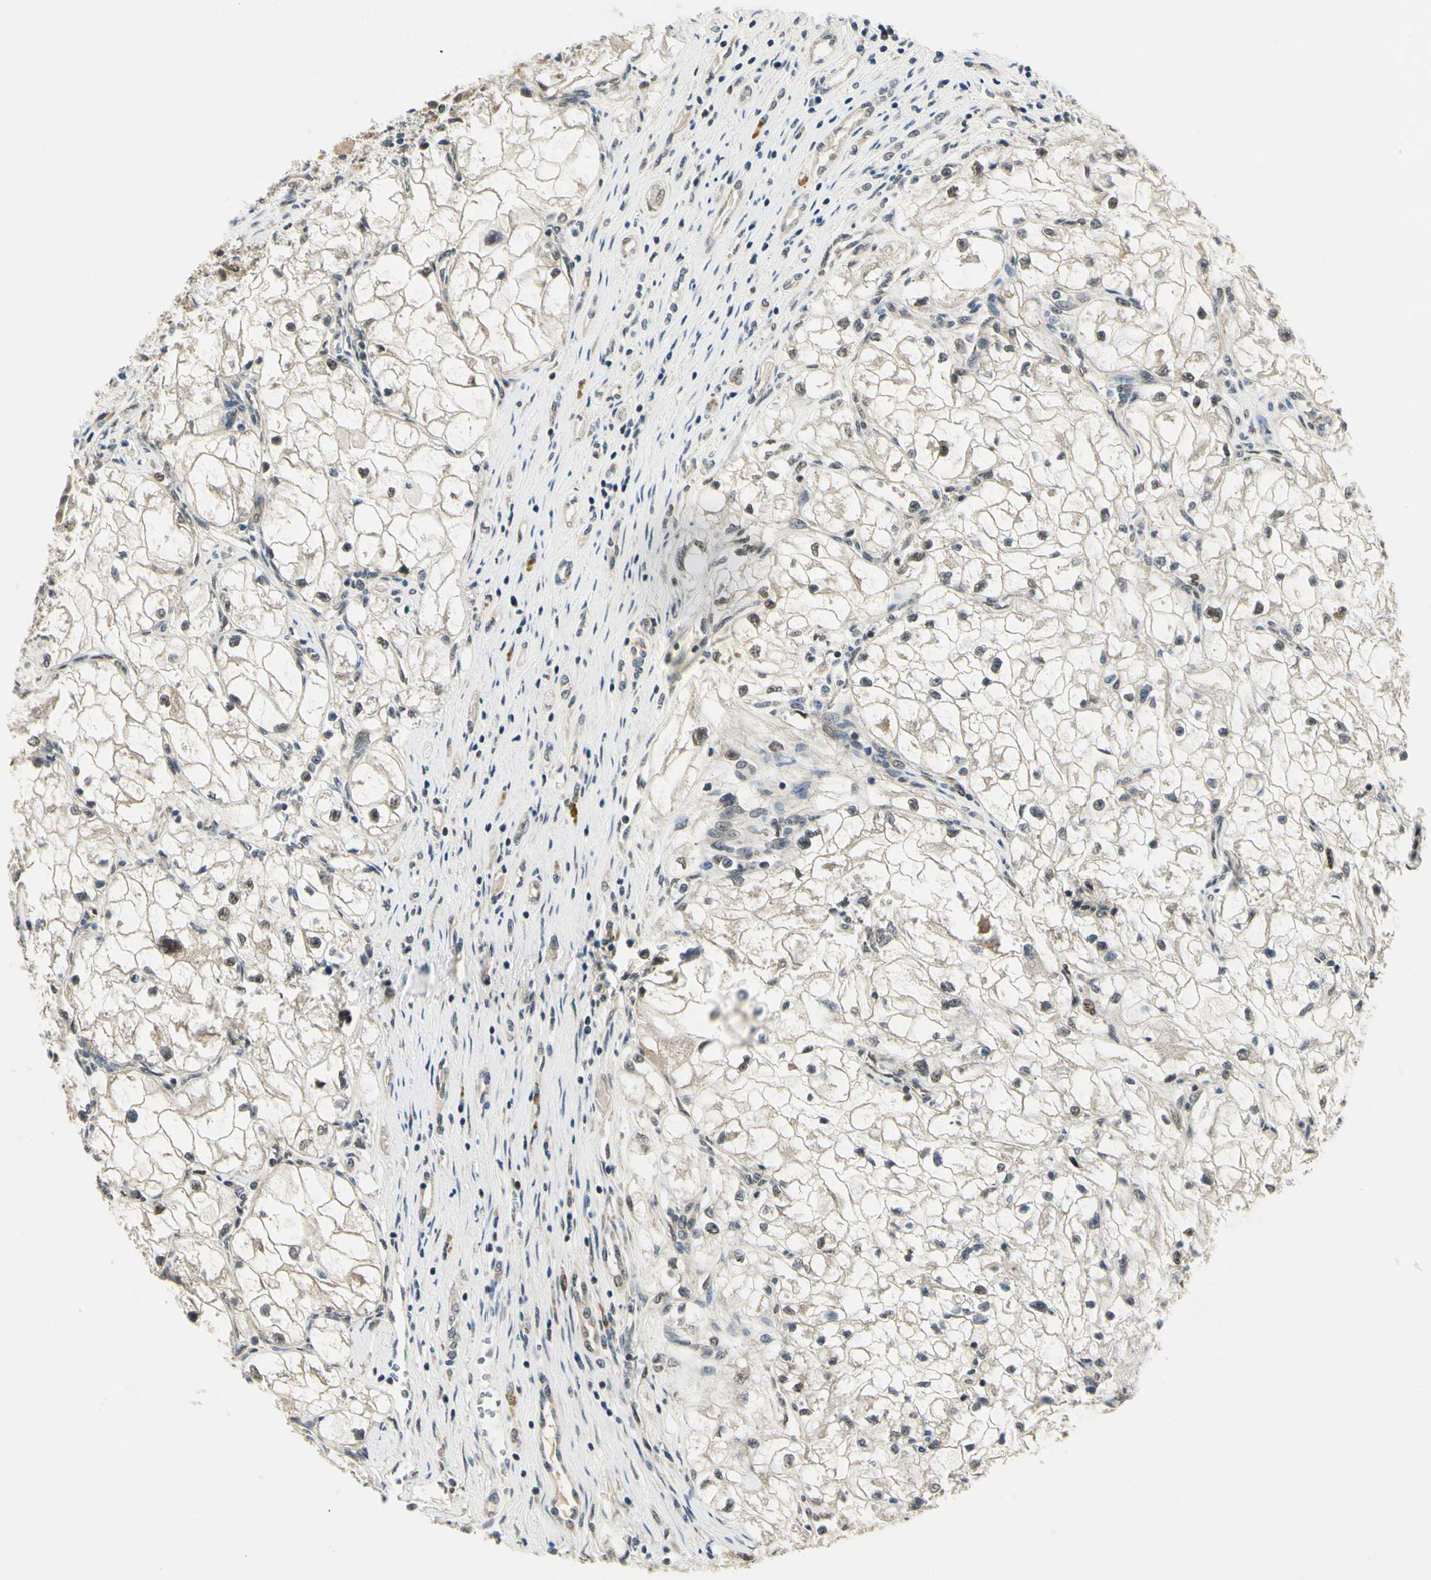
{"staining": {"intensity": "moderate", "quantity": "25%-75%", "location": "cytoplasmic/membranous"}, "tissue": "renal cancer", "cell_type": "Tumor cells", "image_type": "cancer", "snomed": [{"axis": "morphology", "description": "Adenocarcinoma, NOS"}, {"axis": "topography", "description": "Kidney"}], "caption": "Immunohistochemical staining of renal adenocarcinoma shows medium levels of moderate cytoplasmic/membranous positivity in about 25%-75% of tumor cells. The staining was performed using DAB, with brown indicating positive protein expression. Nuclei are stained blue with hematoxylin.", "gene": "PDK2", "patient": {"sex": "female", "age": 70}}